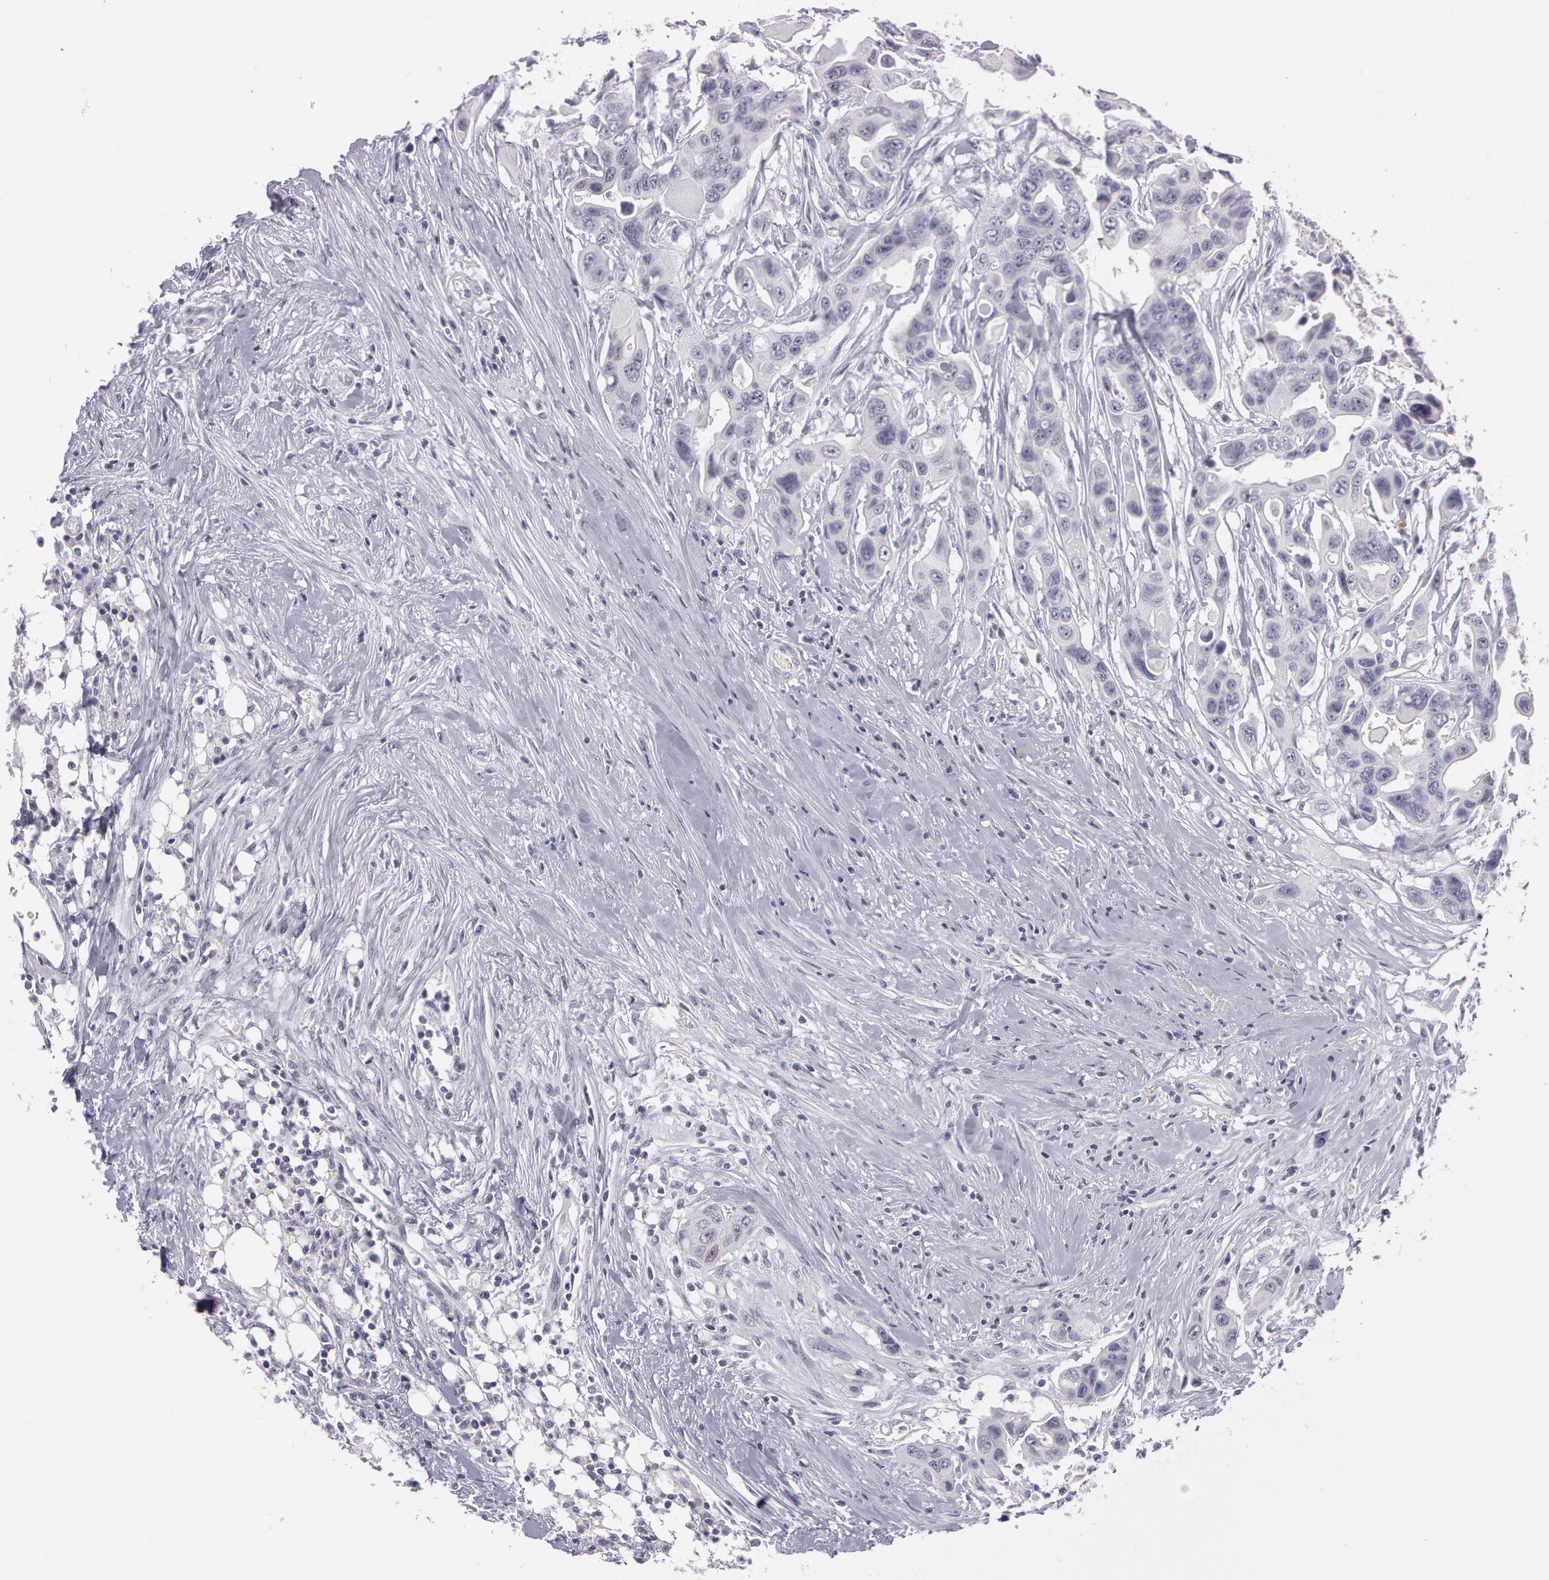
{"staining": {"intensity": "negative", "quantity": "none", "location": "none"}, "tissue": "colorectal cancer", "cell_type": "Tumor cells", "image_type": "cancer", "snomed": [{"axis": "morphology", "description": "Adenocarcinoma, NOS"}, {"axis": "topography", "description": "Colon"}], "caption": "Immunohistochemical staining of colorectal cancer displays no significant staining in tumor cells.", "gene": "IL1RN", "patient": {"sex": "female", "age": 70}}